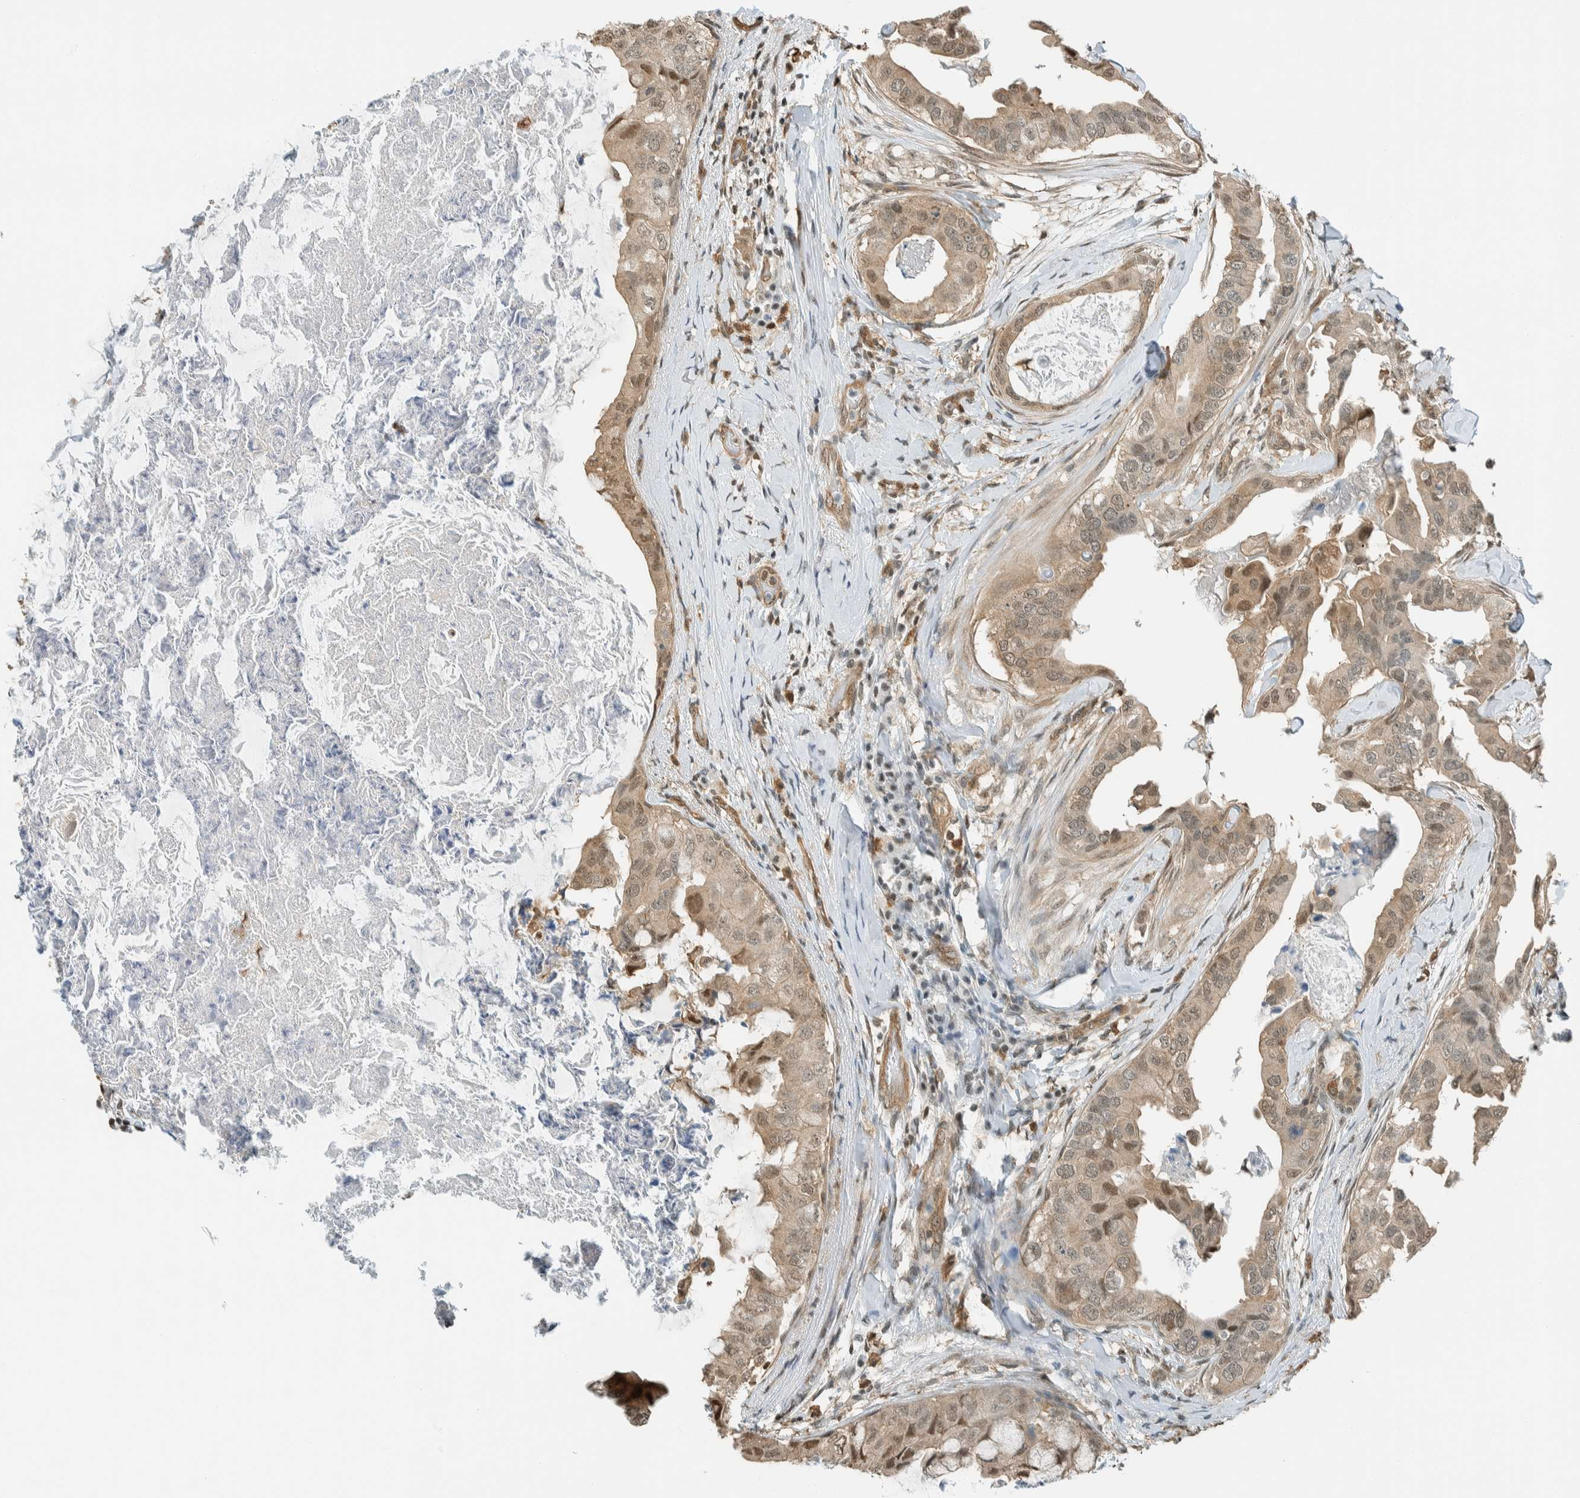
{"staining": {"intensity": "weak", "quantity": ">75%", "location": "cytoplasmic/membranous,nuclear"}, "tissue": "breast cancer", "cell_type": "Tumor cells", "image_type": "cancer", "snomed": [{"axis": "morphology", "description": "Duct carcinoma"}, {"axis": "topography", "description": "Breast"}], "caption": "Breast cancer (invasive ductal carcinoma) stained with a brown dye shows weak cytoplasmic/membranous and nuclear positive staining in approximately >75% of tumor cells.", "gene": "NIBAN2", "patient": {"sex": "female", "age": 40}}